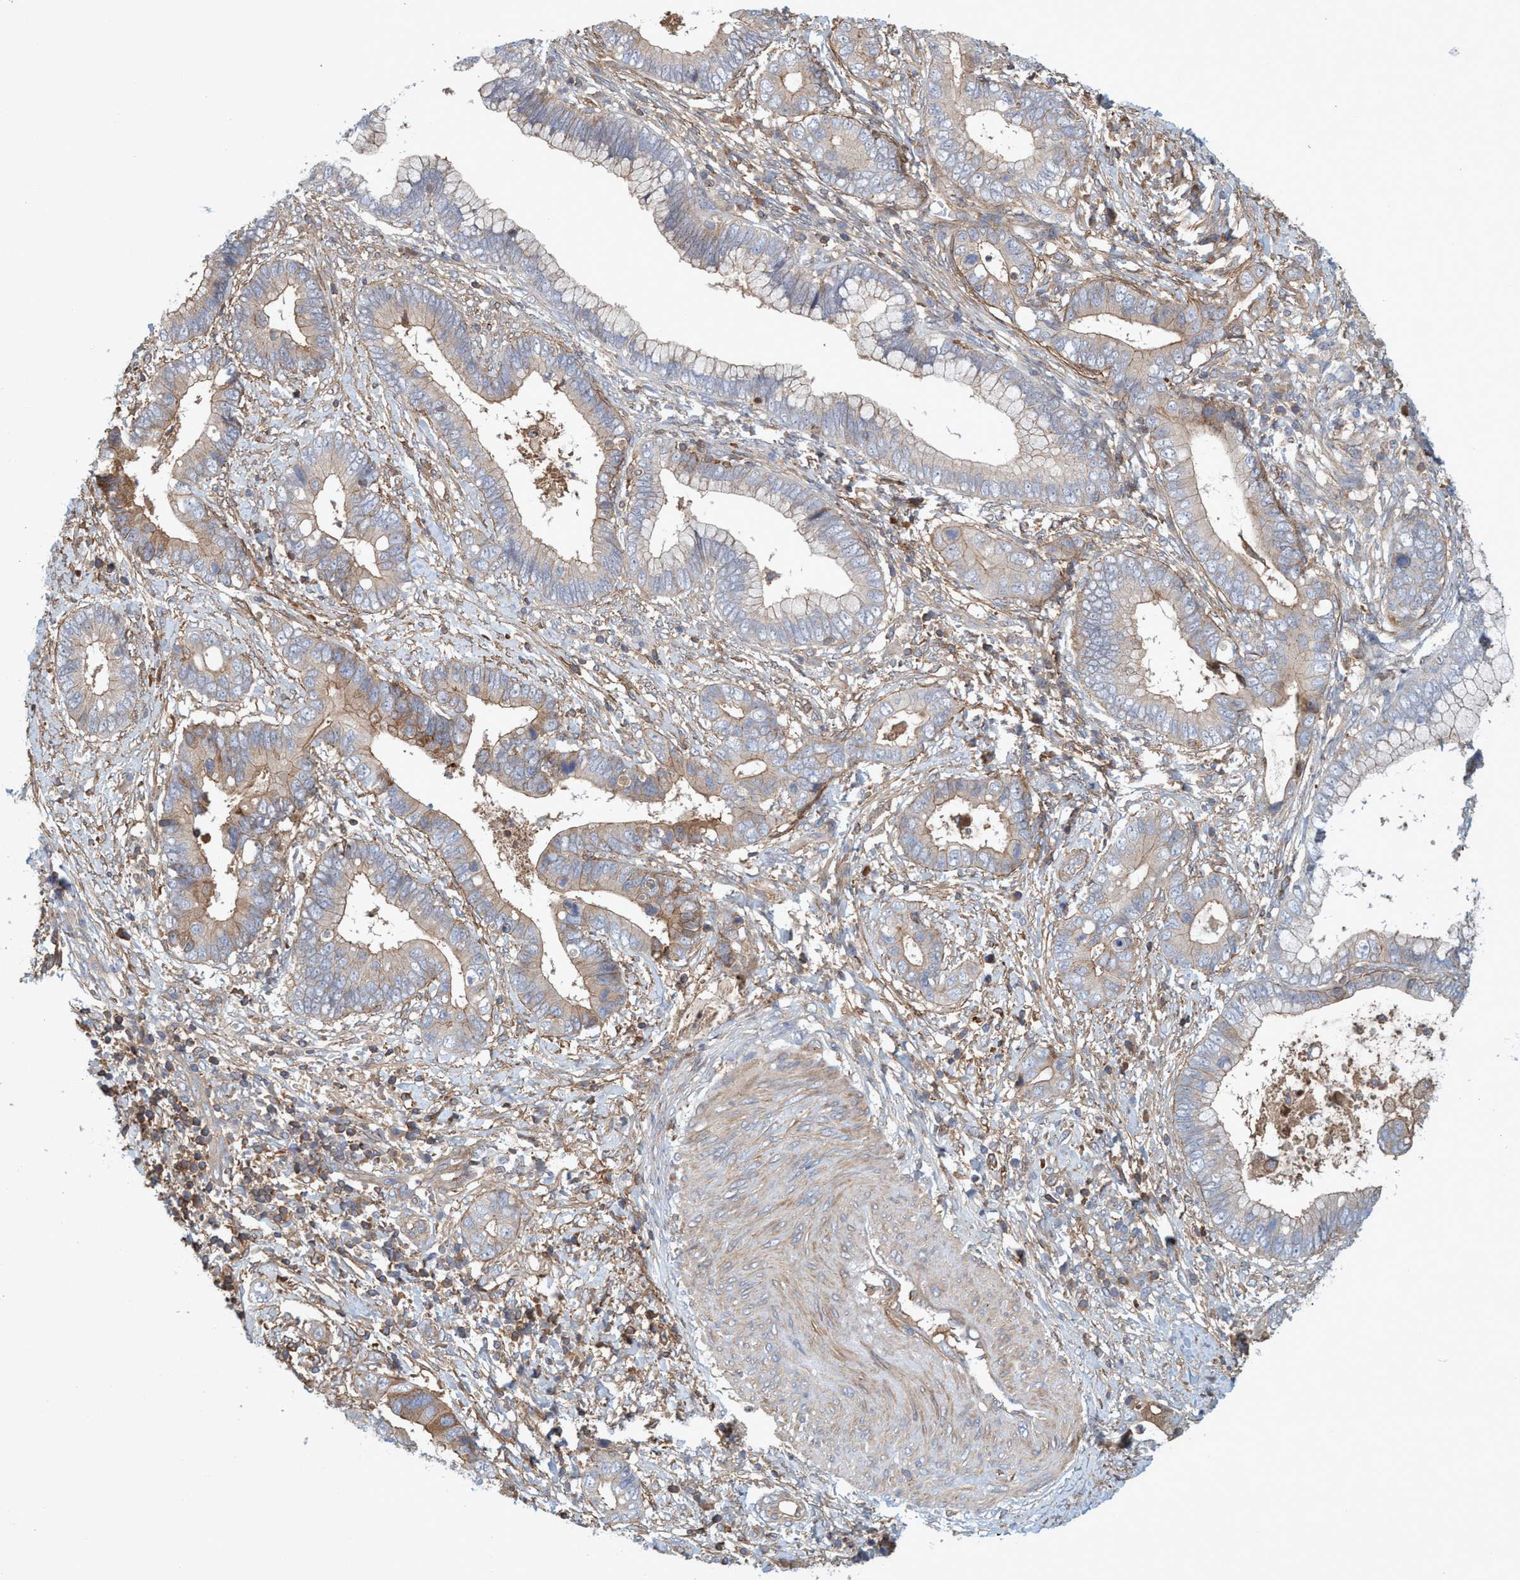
{"staining": {"intensity": "weak", "quantity": "<25%", "location": "cytoplasmic/membranous"}, "tissue": "cervical cancer", "cell_type": "Tumor cells", "image_type": "cancer", "snomed": [{"axis": "morphology", "description": "Adenocarcinoma, NOS"}, {"axis": "topography", "description": "Cervix"}], "caption": "This is an immunohistochemistry (IHC) micrograph of human cervical cancer. There is no staining in tumor cells.", "gene": "SPECC1", "patient": {"sex": "female", "age": 44}}